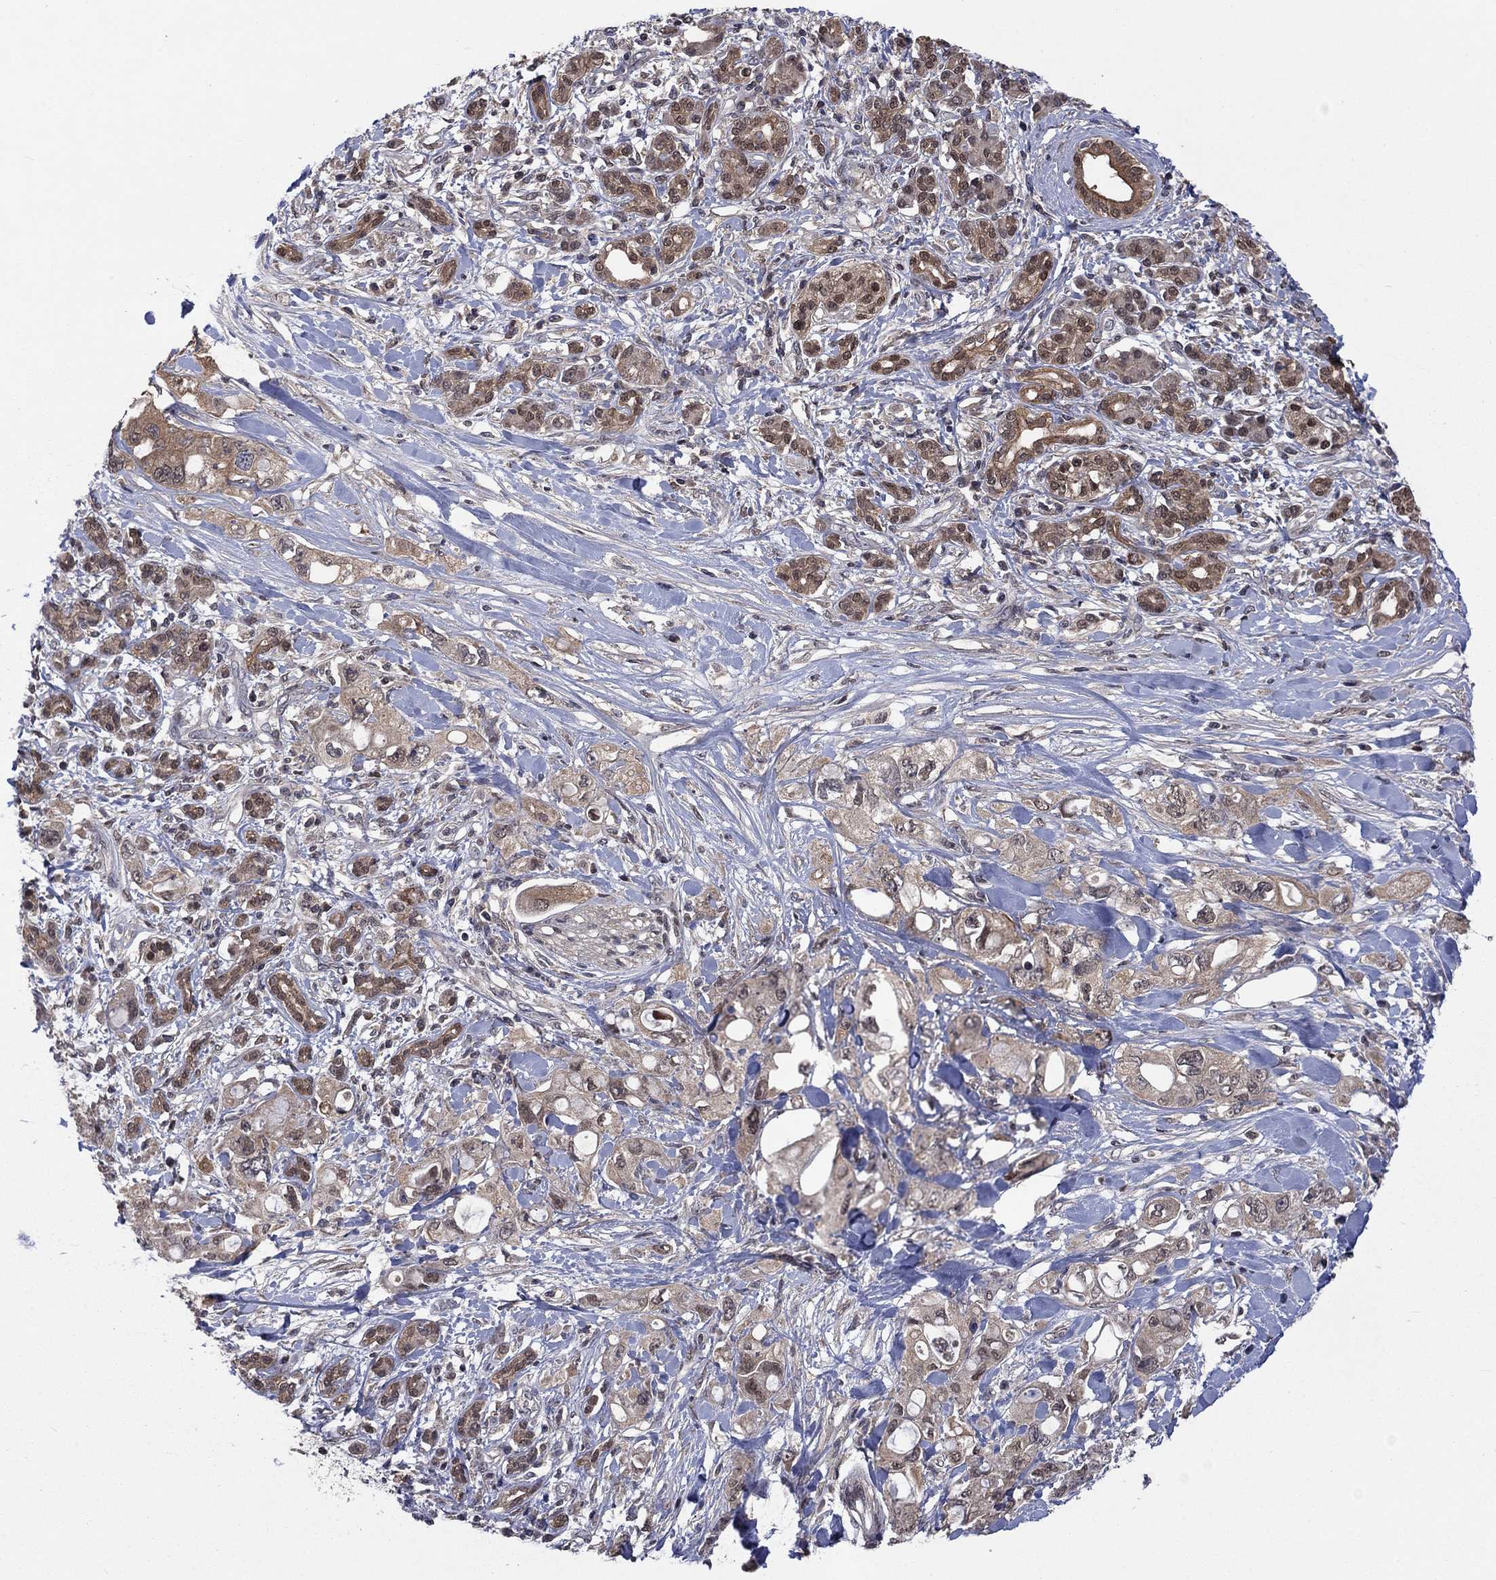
{"staining": {"intensity": "moderate", "quantity": "<25%", "location": "cytoplasmic/membranous"}, "tissue": "pancreatic cancer", "cell_type": "Tumor cells", "image_type": "cancer", "snomed": [{"axis": "morphology", "description": "Adenocarcinoma, NOS"}, {"axis": "topography", "description": "Pancreas"}], "caption": "IHC (DAB (3,3'-diaminobenzidine)) staining of pancreatic cancer demonstrates moderate cytoplasmic/membranous protein positivity in about <25% of tumor cells.", "gene": "IAH1", "patient": {"sex": "female", "age": 56}}